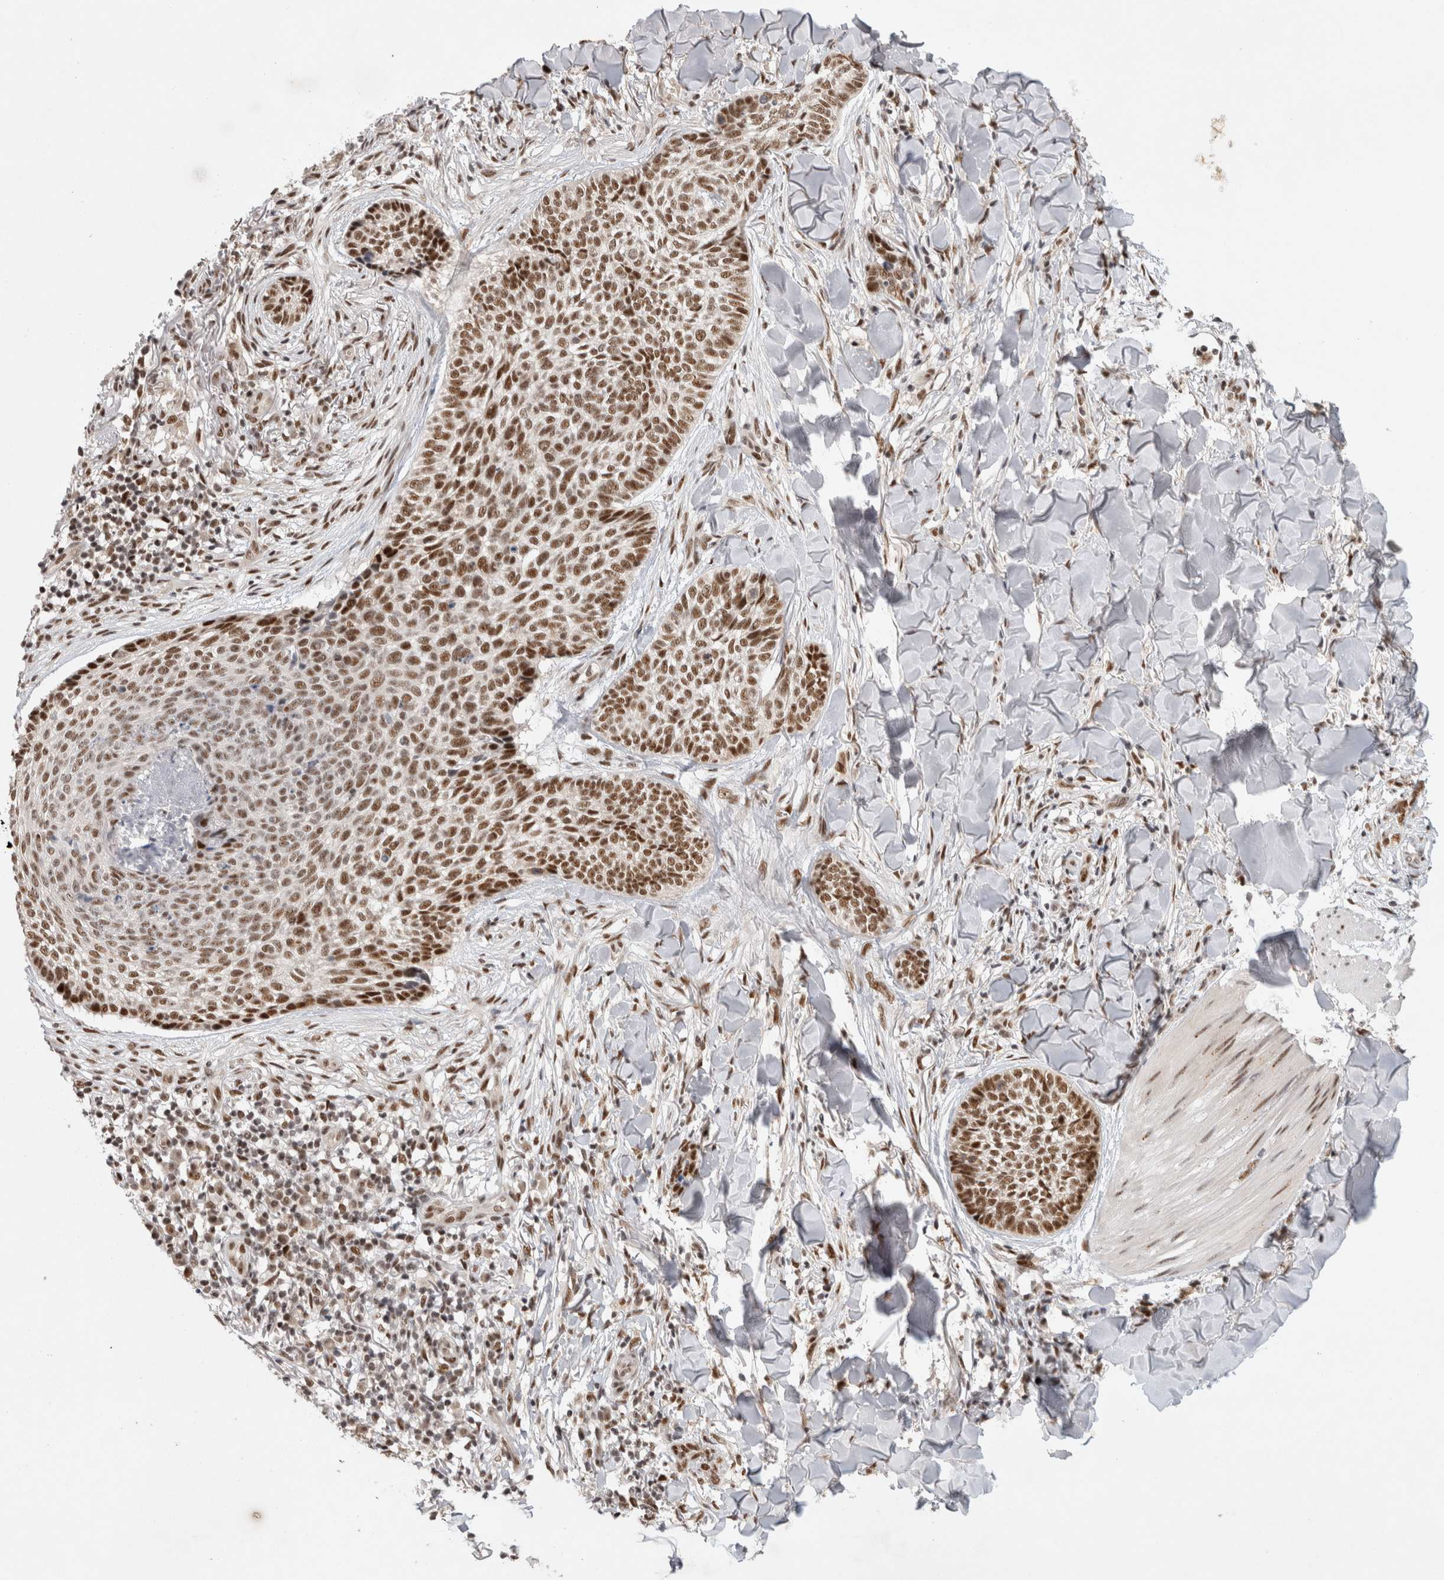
{"staining": {"intensity": "moderate", "quantity": ">75%", "location": "nuclear"}, "tissue": "skin cancer", "cell_type": "Tumor cells", "image_type": "cancer", "snomed": [{"axis": "morphology", "description": "Normal tissue, NOS"}, {"axis": "morphology", "description": "Basal cell carcinoma"}, {"axis": "topography", "description": "Skin"}], "caption": "Tumor cells show moderate nuclear expression in about >75% of cells in skin cancer. (brown staining indicates protein expression, while blue staining denotes nuclei).", "gene": "HESX1", "patient": {"sex": "male", "age": 67}}